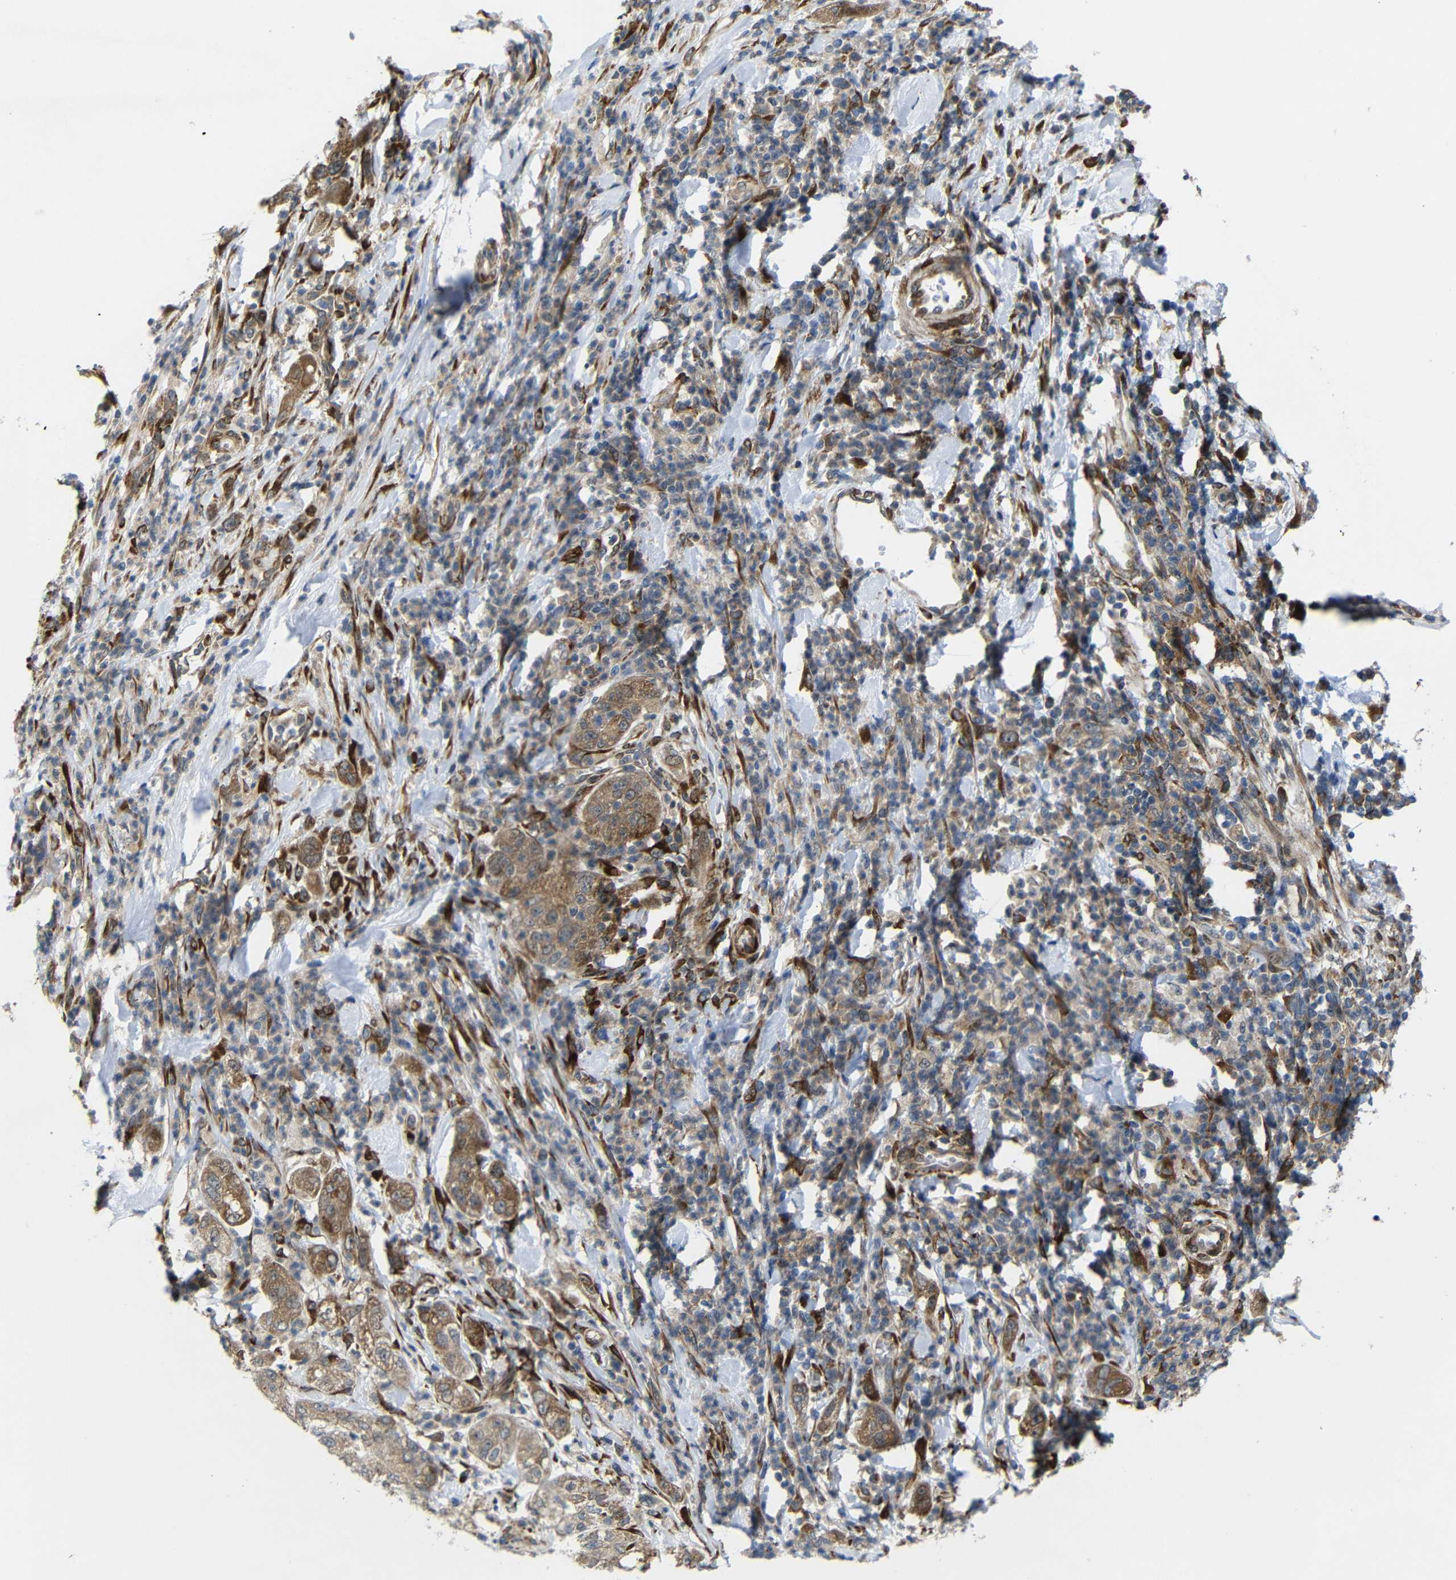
{"staining": {"intensity": "strong", "quantity": ">75%", "location": "cytoplasmic/membranous"}, "tissue": "pancreatic cancer", "cell_type": "Tumor cells", "image_type": "cancer", "snomed": [{"axis": "morphology", "description": "Adenocarcinoma, NOS"}, {"axis": "topography", "description": "Pancreas"}], "caption": "Protein expression by immunohistochemistry shows strong cytoplasmic/membranous staining in about >75% of tumor cells in pancreatic adenocarcinoma. The staining was performed using DAB (3,3'-diaminobenzidine) to visualize the protein expression in brown, while the nuclei were stained in blue with hematoxylin (Magnification: 20x).", "gene": "P3H2", "patient": {"sex": "female", "age": 78}}